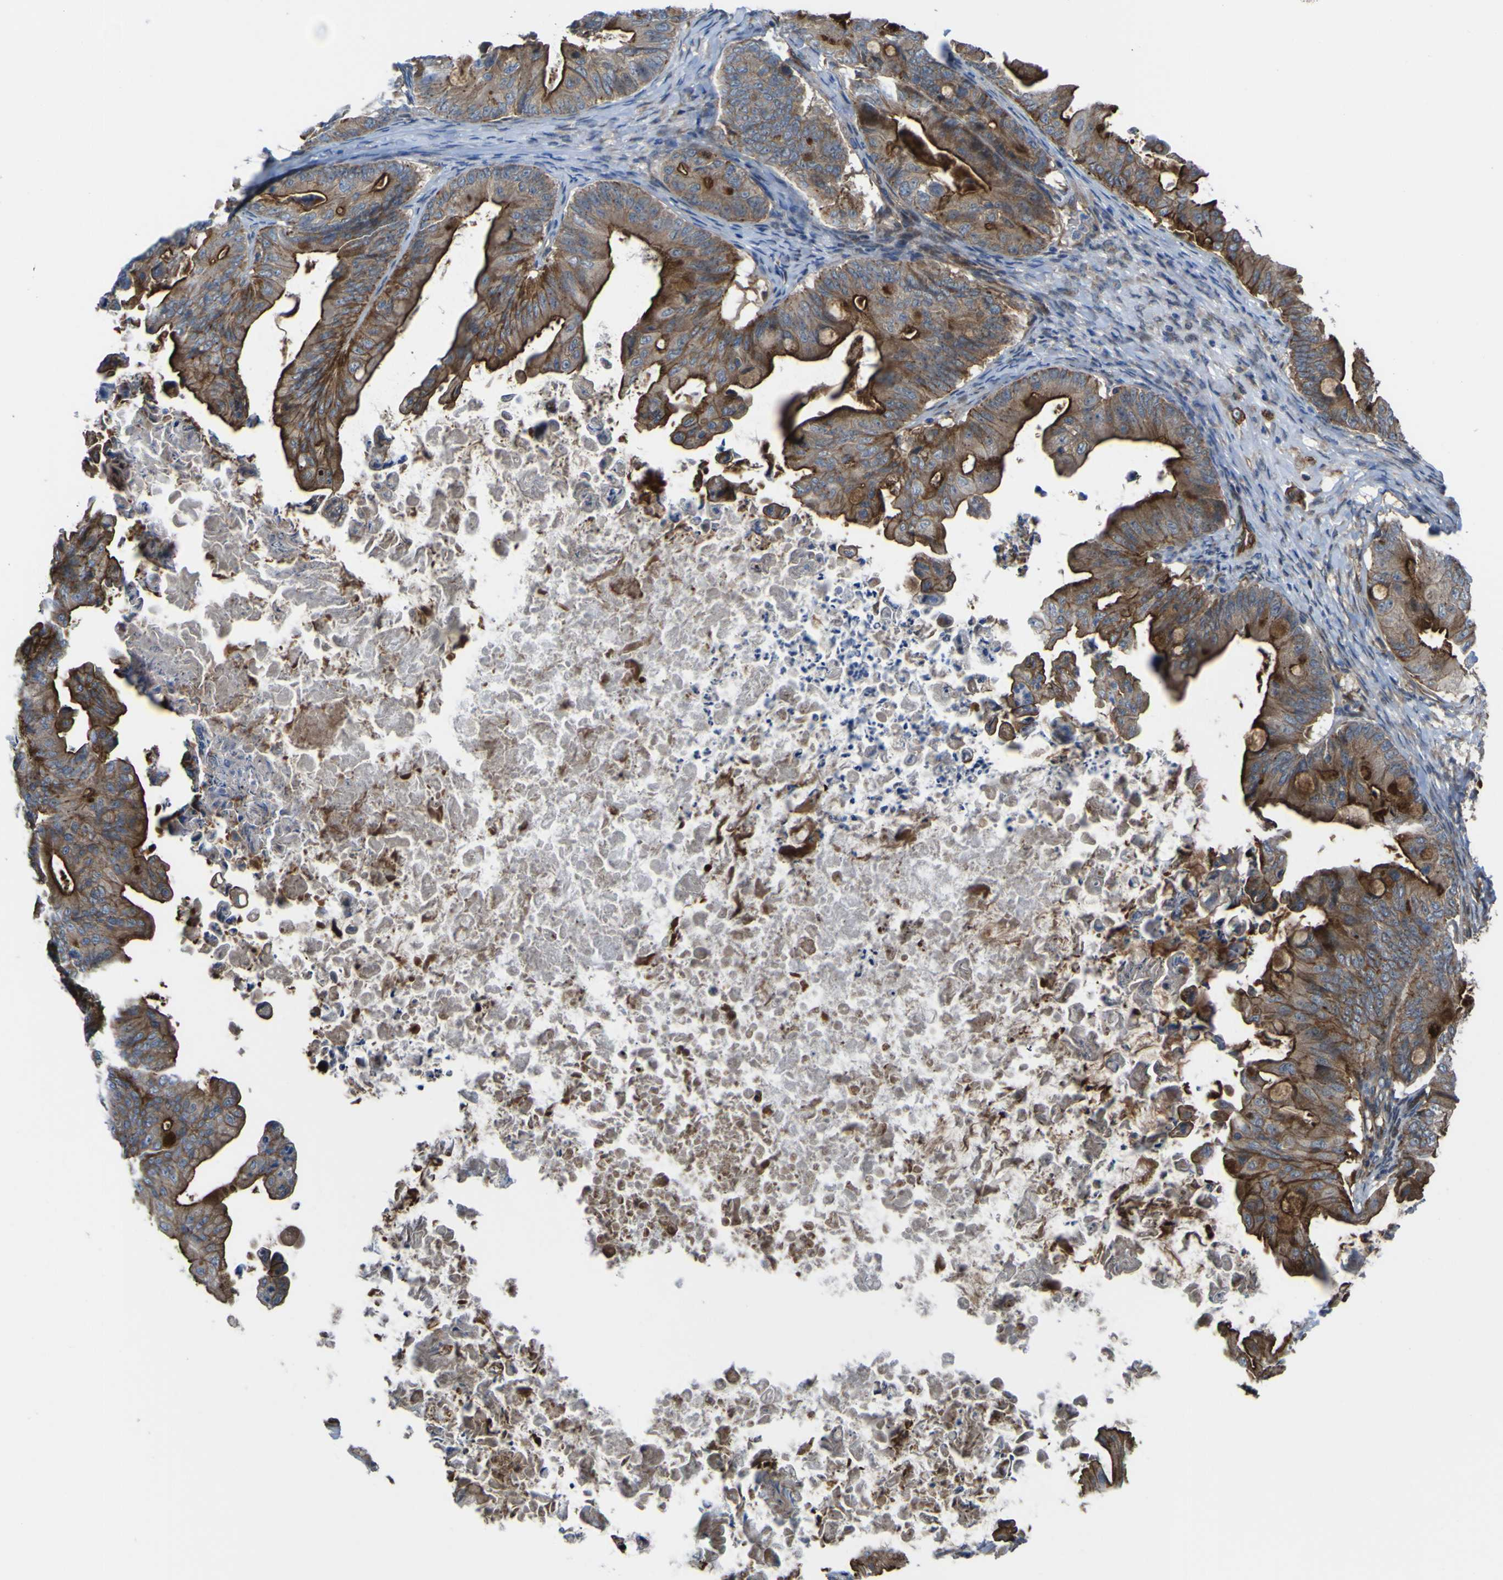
{"staining": {"intensity": "moderate", "quantity": ">75%", "location": "cytoplasmic/membranous"}, "tissue": "ovarian cancer", "cell_type": "Tumor cells", "image_type": "cancer", "snomed": [{"axis": "morphology", "description": "Cystadenocarcinoma, mucinous, NOS"}, {"axis": "topography", "description": "Ovary"}], "caption": "Protein positivity by IHC exhibits moderate cytoplasmic/membranous expression in about >75% of tumor cells in ovarian cancer.", "gene": "FBXO30", "patient": {"sex": "female", "age": 37}}